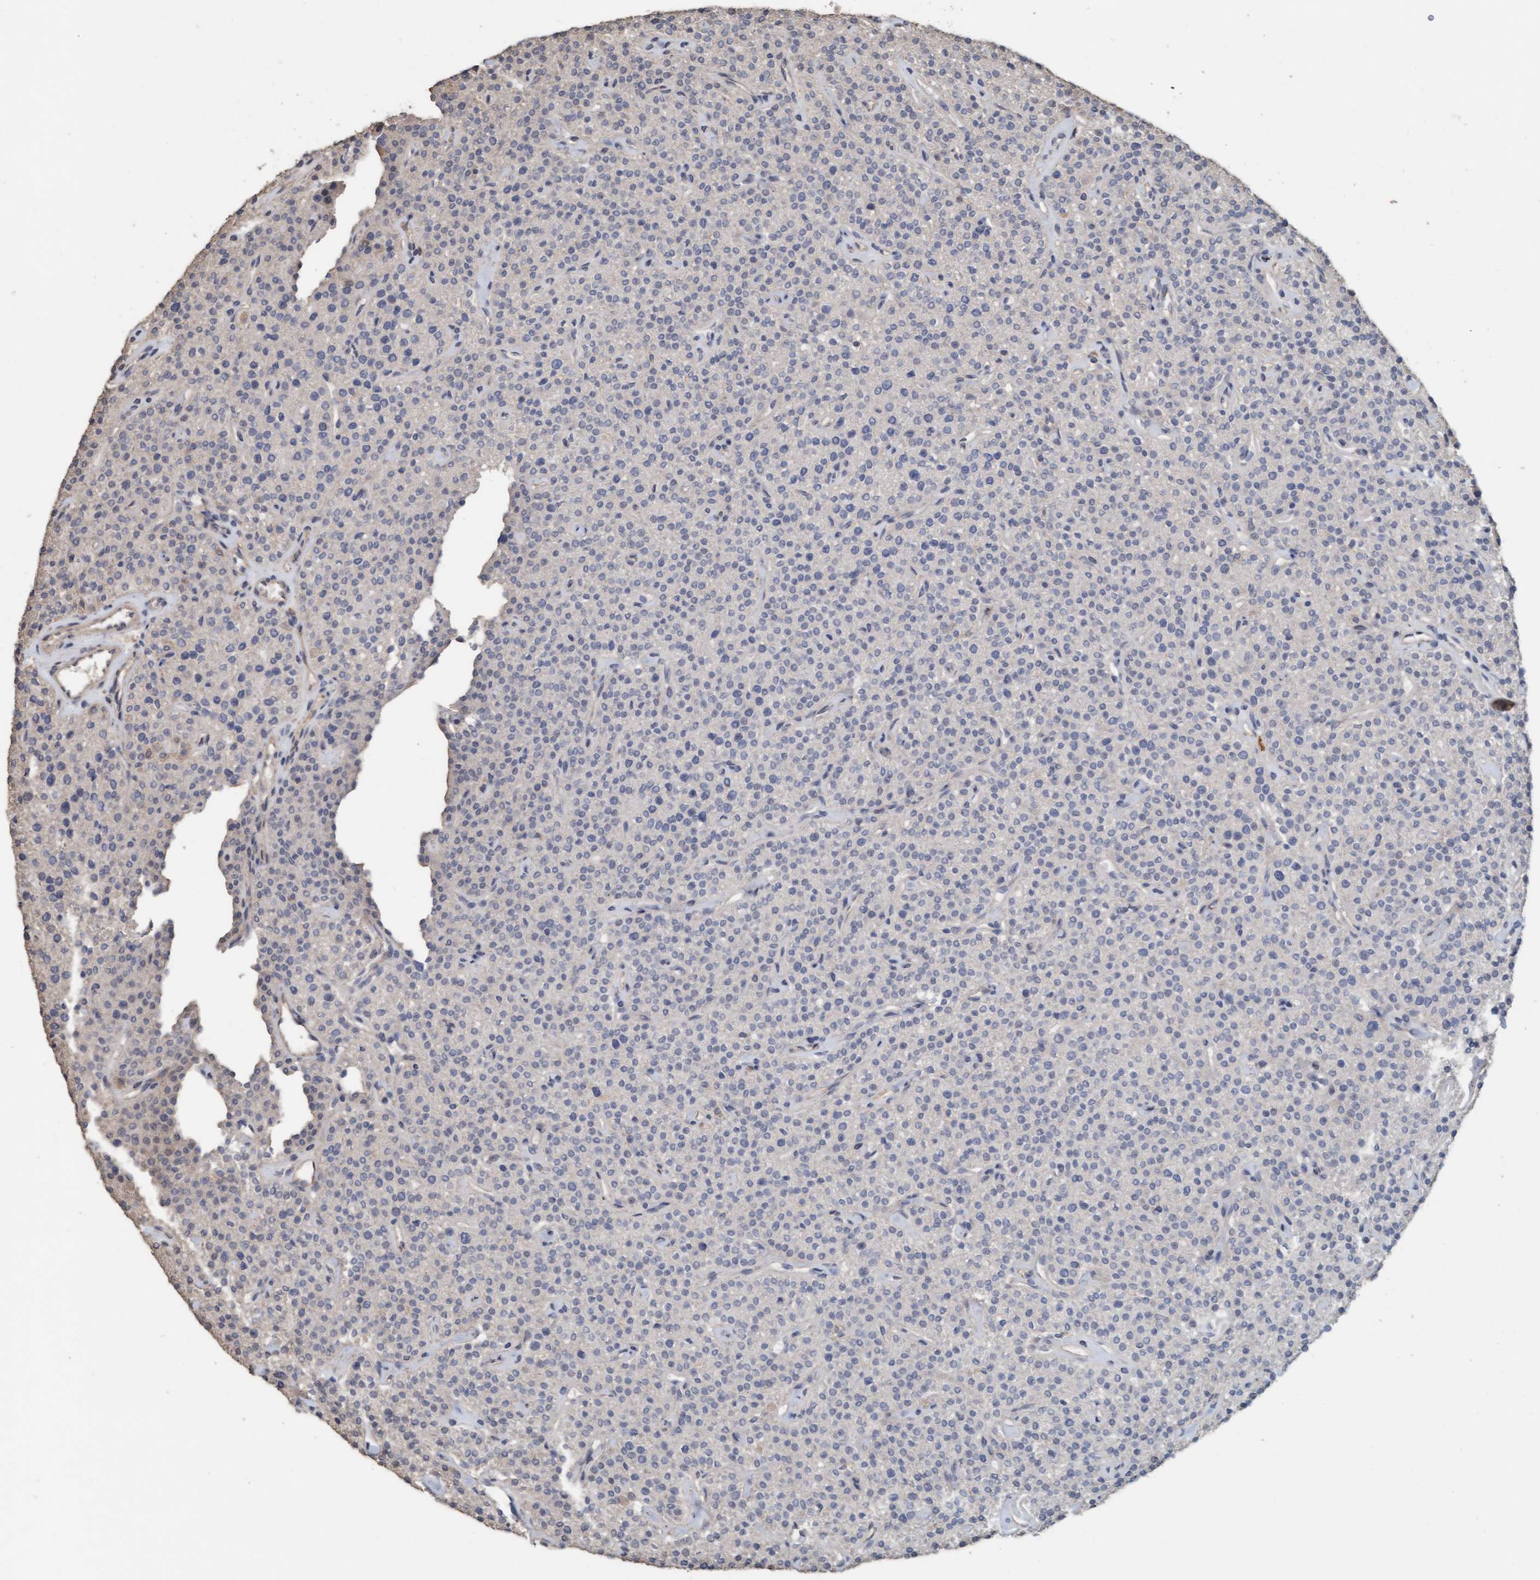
{"staining": {"intensity": "negative", "quantity": "none", "location": "none"}, "tissue": "parathyroid gland", "cell_type": "Glandular cells", "image_type": "normal", "snomed": [{"axis": "morphology", "description": "Normal tissue, NOS"}, {"axis": "topography", "description": "Parathyroid gland"}], "caption": "This is an immunohistochemistry (IHC) photomicrograph of benign parathyroid gland. There is no staining in glandular cells.", "gene": "LONRF1", "patient": {"sex": "male", "age": 46}}